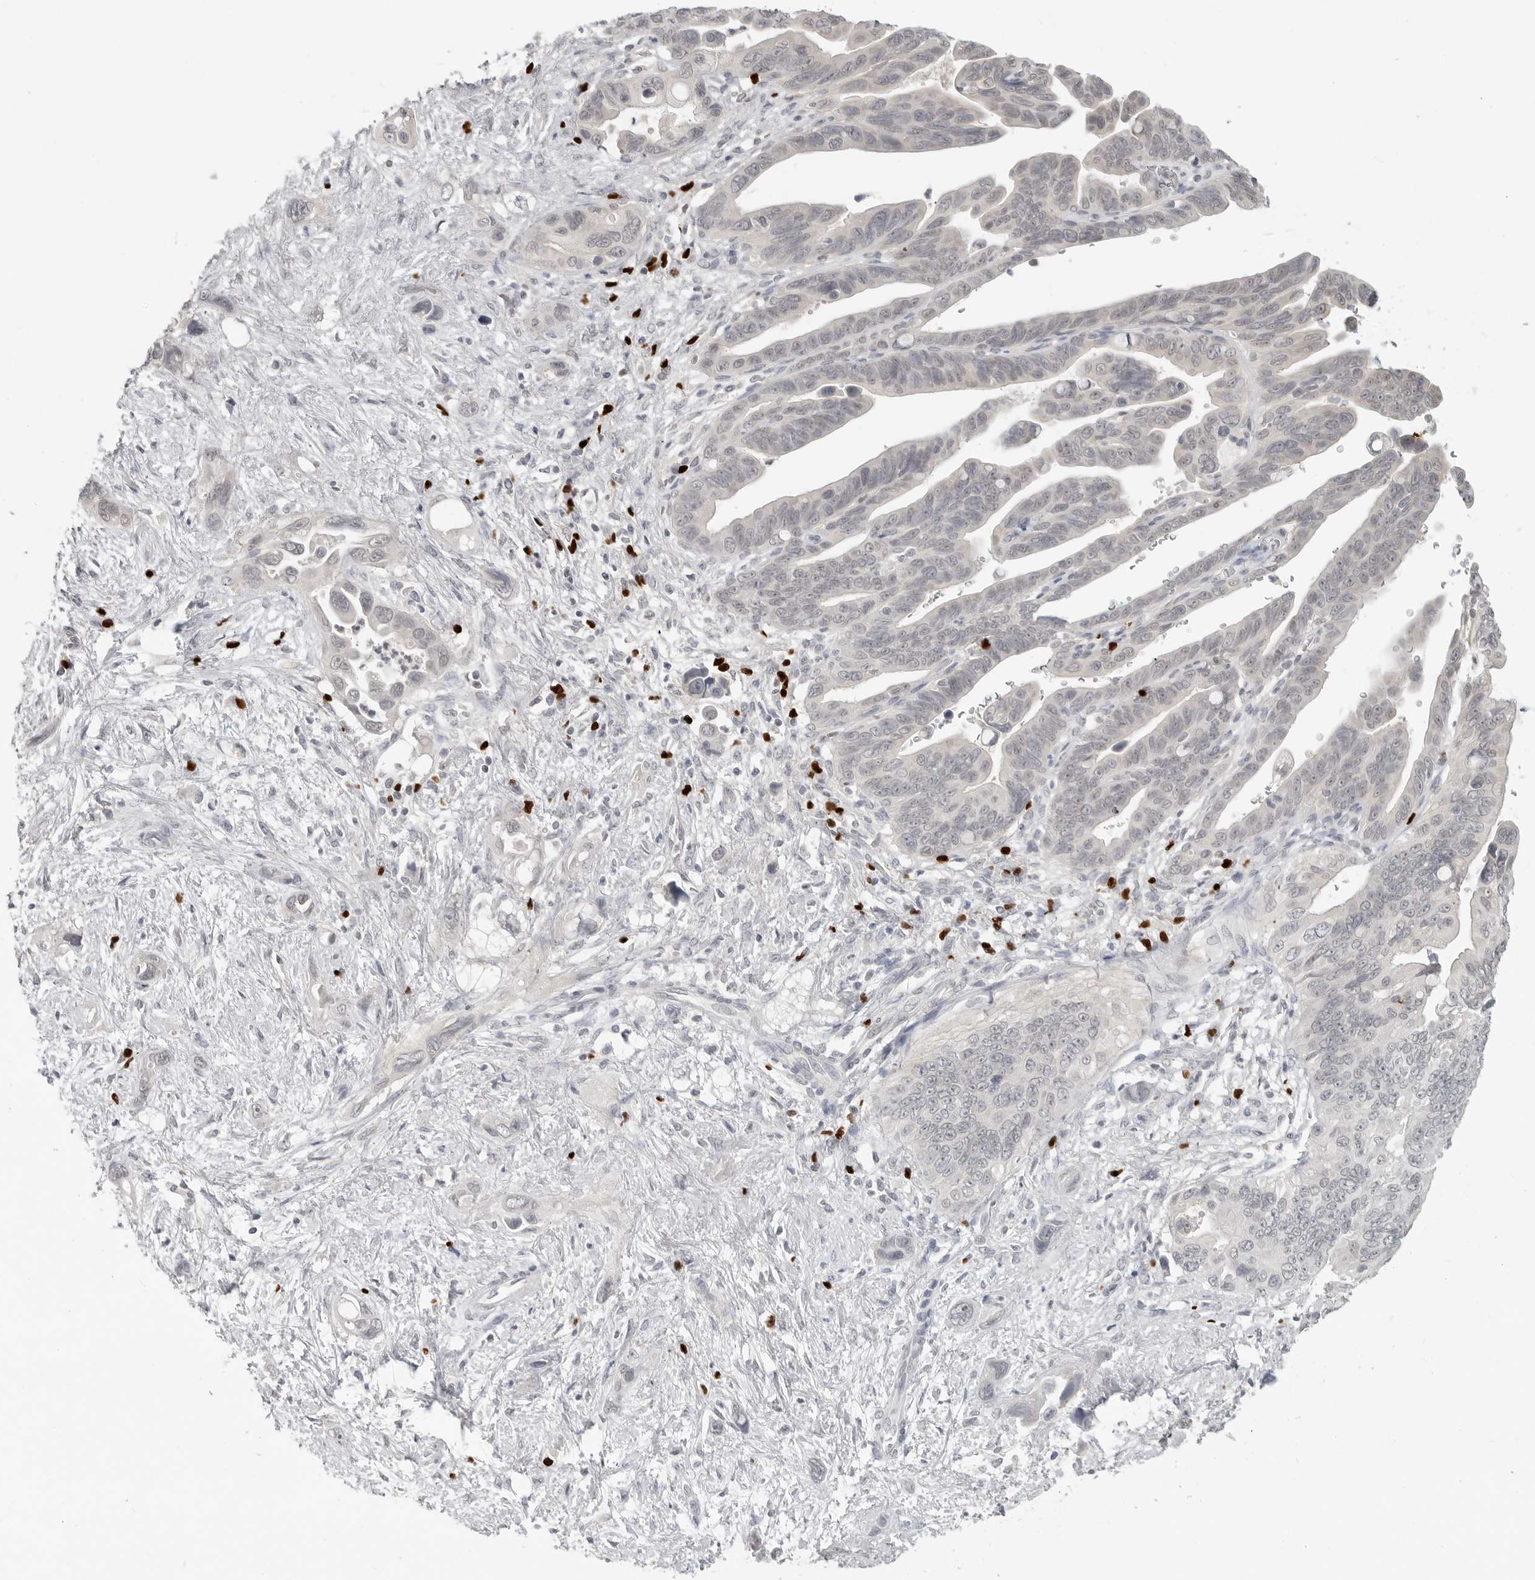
{"staining": {"intensity": "negative", "quantity": "none", "location": "none"}, "tissue": "pancreatic cancer", "cell_type": "Tumor cells", "image_type": "cancer", "snomed": [{"axis": "morphology", "description": "Adenocarcinoma, NOS"}, {"axis": "topography", "description": "Pancreas"}], "caption": "Protein analysis of adenocarcinoma (pancreatic) reveals no significant expression in tumor cells.", "gene": "FOXP3", "patient": {"sex": "female", "age": 72}}